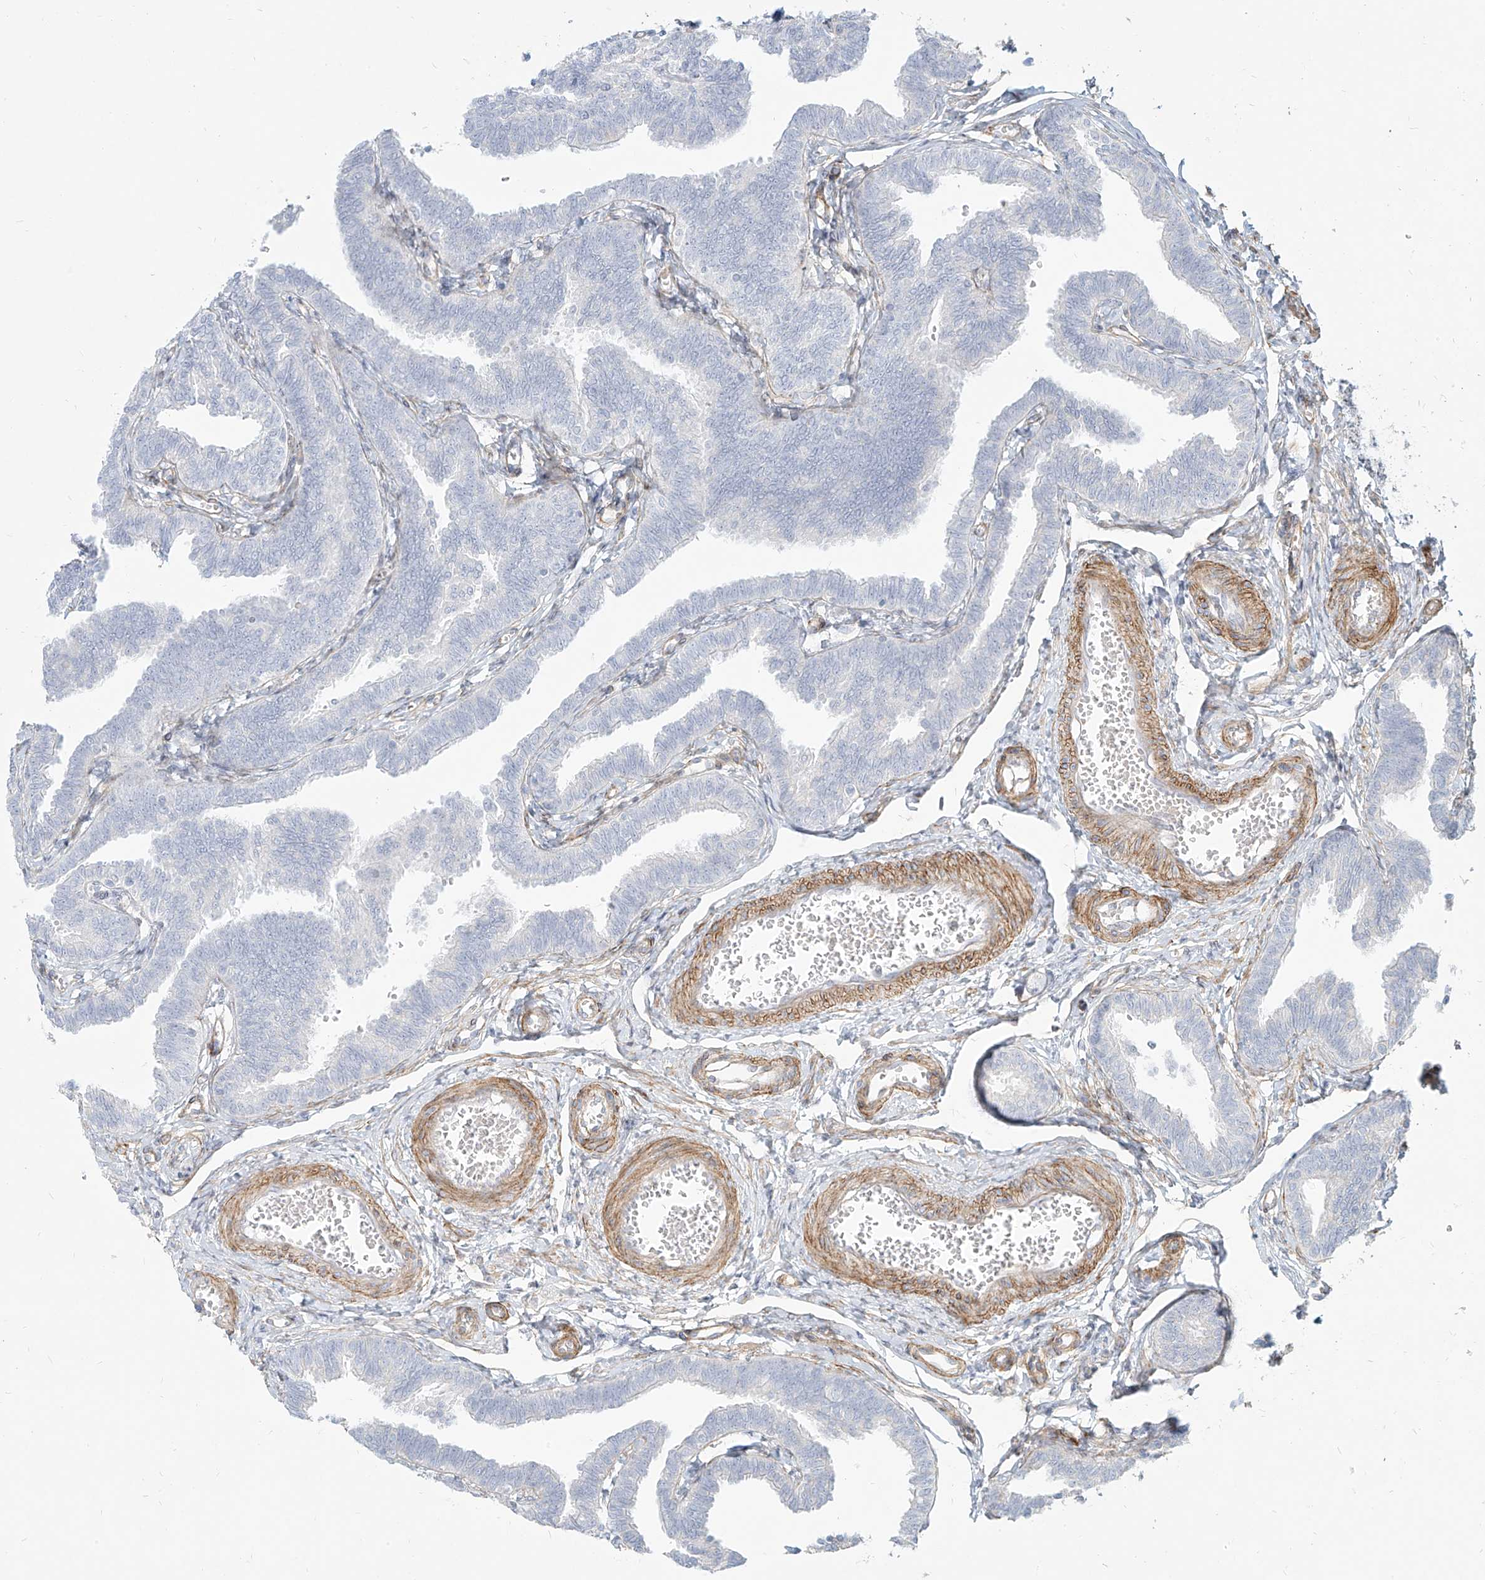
{"staining": {"intensity": "negative", "quantity": "none", "location": "none"}, "tissue": "fallopian tube", "cell_type": "Glandular cells", "image_type": "normal", "snomed": [{"axis": "morphology", "description": "Normal tissue, NOS"}, {"axis": "topography", "description": "Fallopian tube"}, {"axis": "topography", "description": "Ovary"}], "caption": "This image is of normal fallopian tube stained with immunohistochemistry (IHC) to label a protein in brown with the nuclei are counter-stained blue. There is no positivity in glandular cells. (DAB IHC visualized using brightfield microscopy, high magnification).", "gene": "ITPKB", "patient": {"sex": "female", "age": 23}}